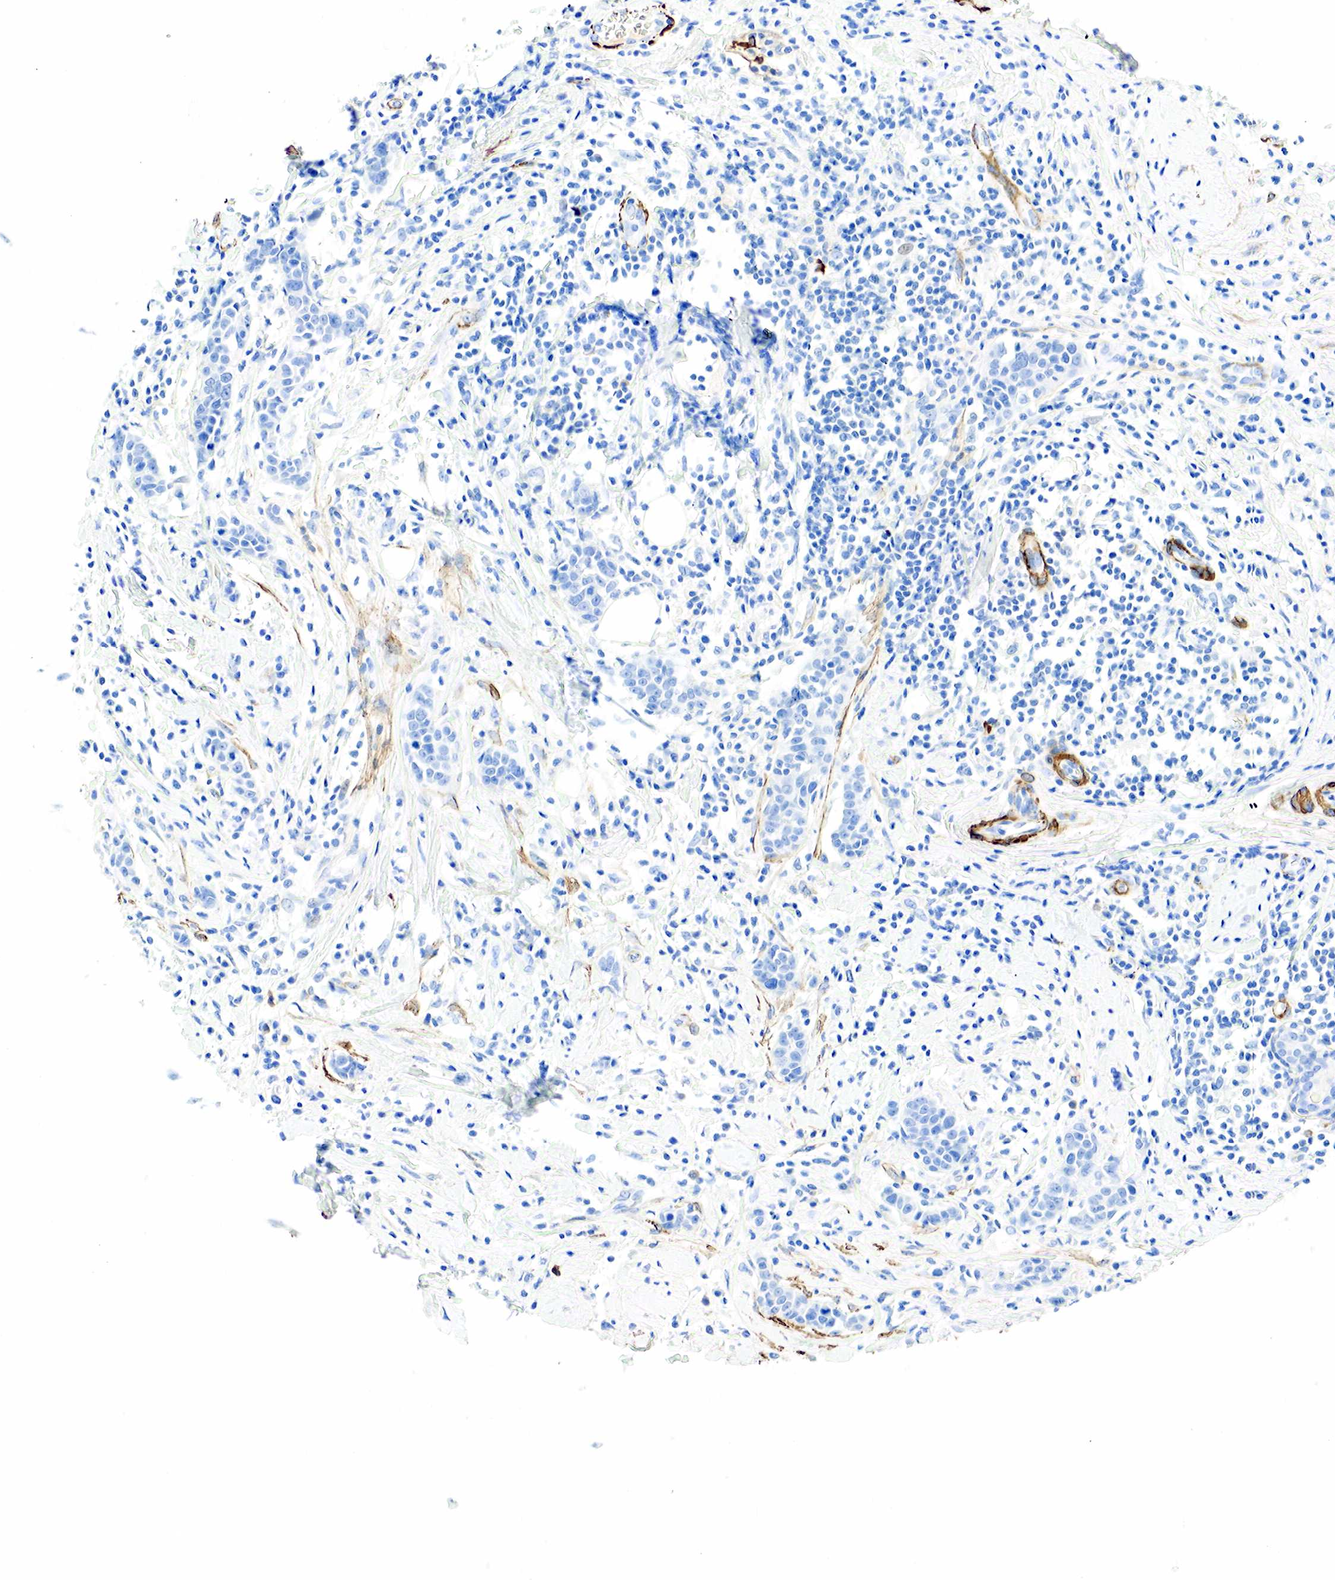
{"staining": {"intensity": "negative", "quantity": "none", "location": "none"}, "tissue": "breast cancer", "cell_type": "Tumor cells", "image_type": "cancer", "snomed": [{"axis": "morphology", "description": "Duct carcinoma"}, {"axis": "topography", "description": "Breast"}], "caption": "Immunohistochemistry (IHC) of human breast invasive ductal carcinoma exhibits no staining in tumor cells. (DAB (3,3'-diaminobenzidine) immunohistochemistry (IHC) visualized using brightfield microscopy, high magnification).", "gene": "ACTA1", "patient": {"sex": "female", "age": 55}}